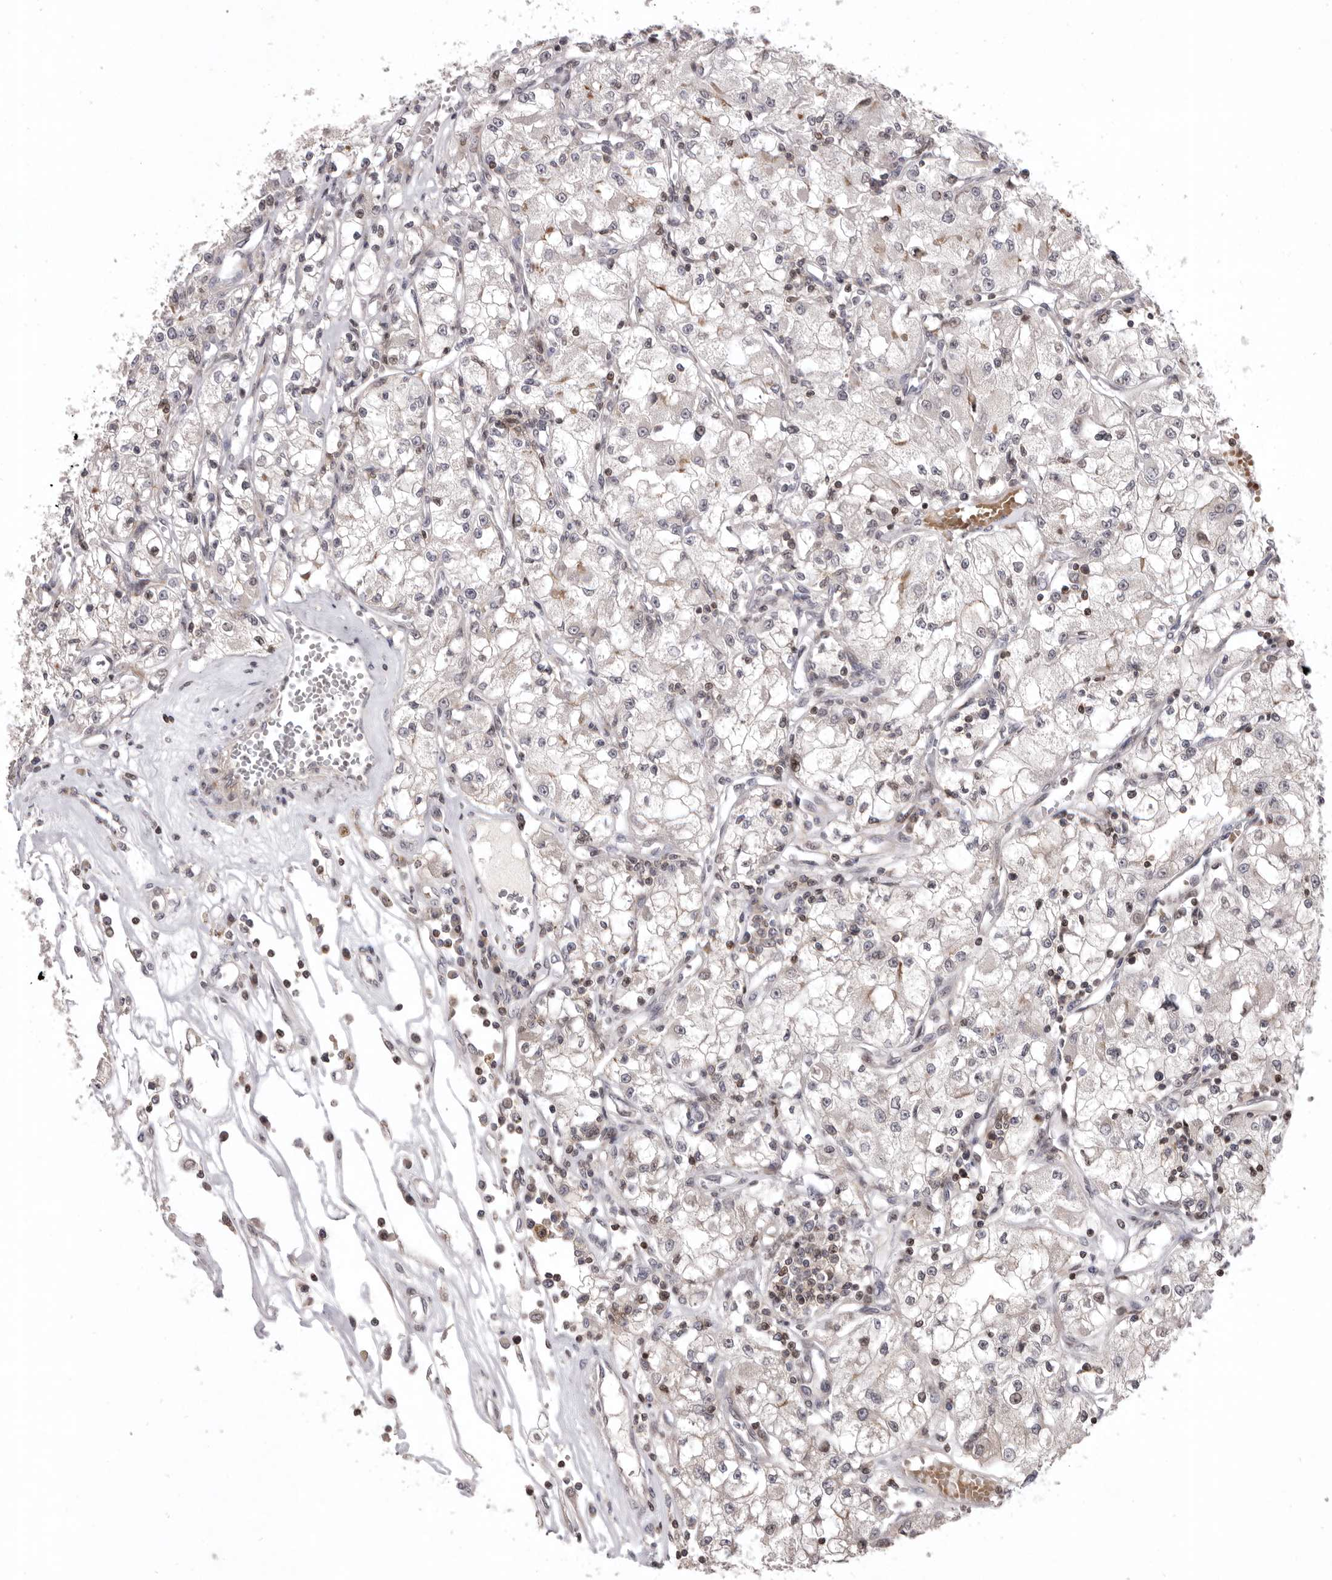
{"staining": {"intensity": "weak", "quantity": "25%-75%", "location": "nuclear"}, "tissue": "renal cancer", "cell_type": "Tumor cells", "image_type": "cancer", "snomed": [{"axis": "morphology", "description": "Adenocarcinoma, NOS"}, {"axis": "topography", "description": "Kidney"}], "caption": "Protein positivity by immunohistochemistry shows weak nuclear staining in approximately 25%-75% of tumor cells in renal adenocarcinoma. Immunohistochemistry stains the protein in brown and the nuclei are stained blue.", "gene": "AZIN1", "patient": {"sex": "female", "age": 59}}